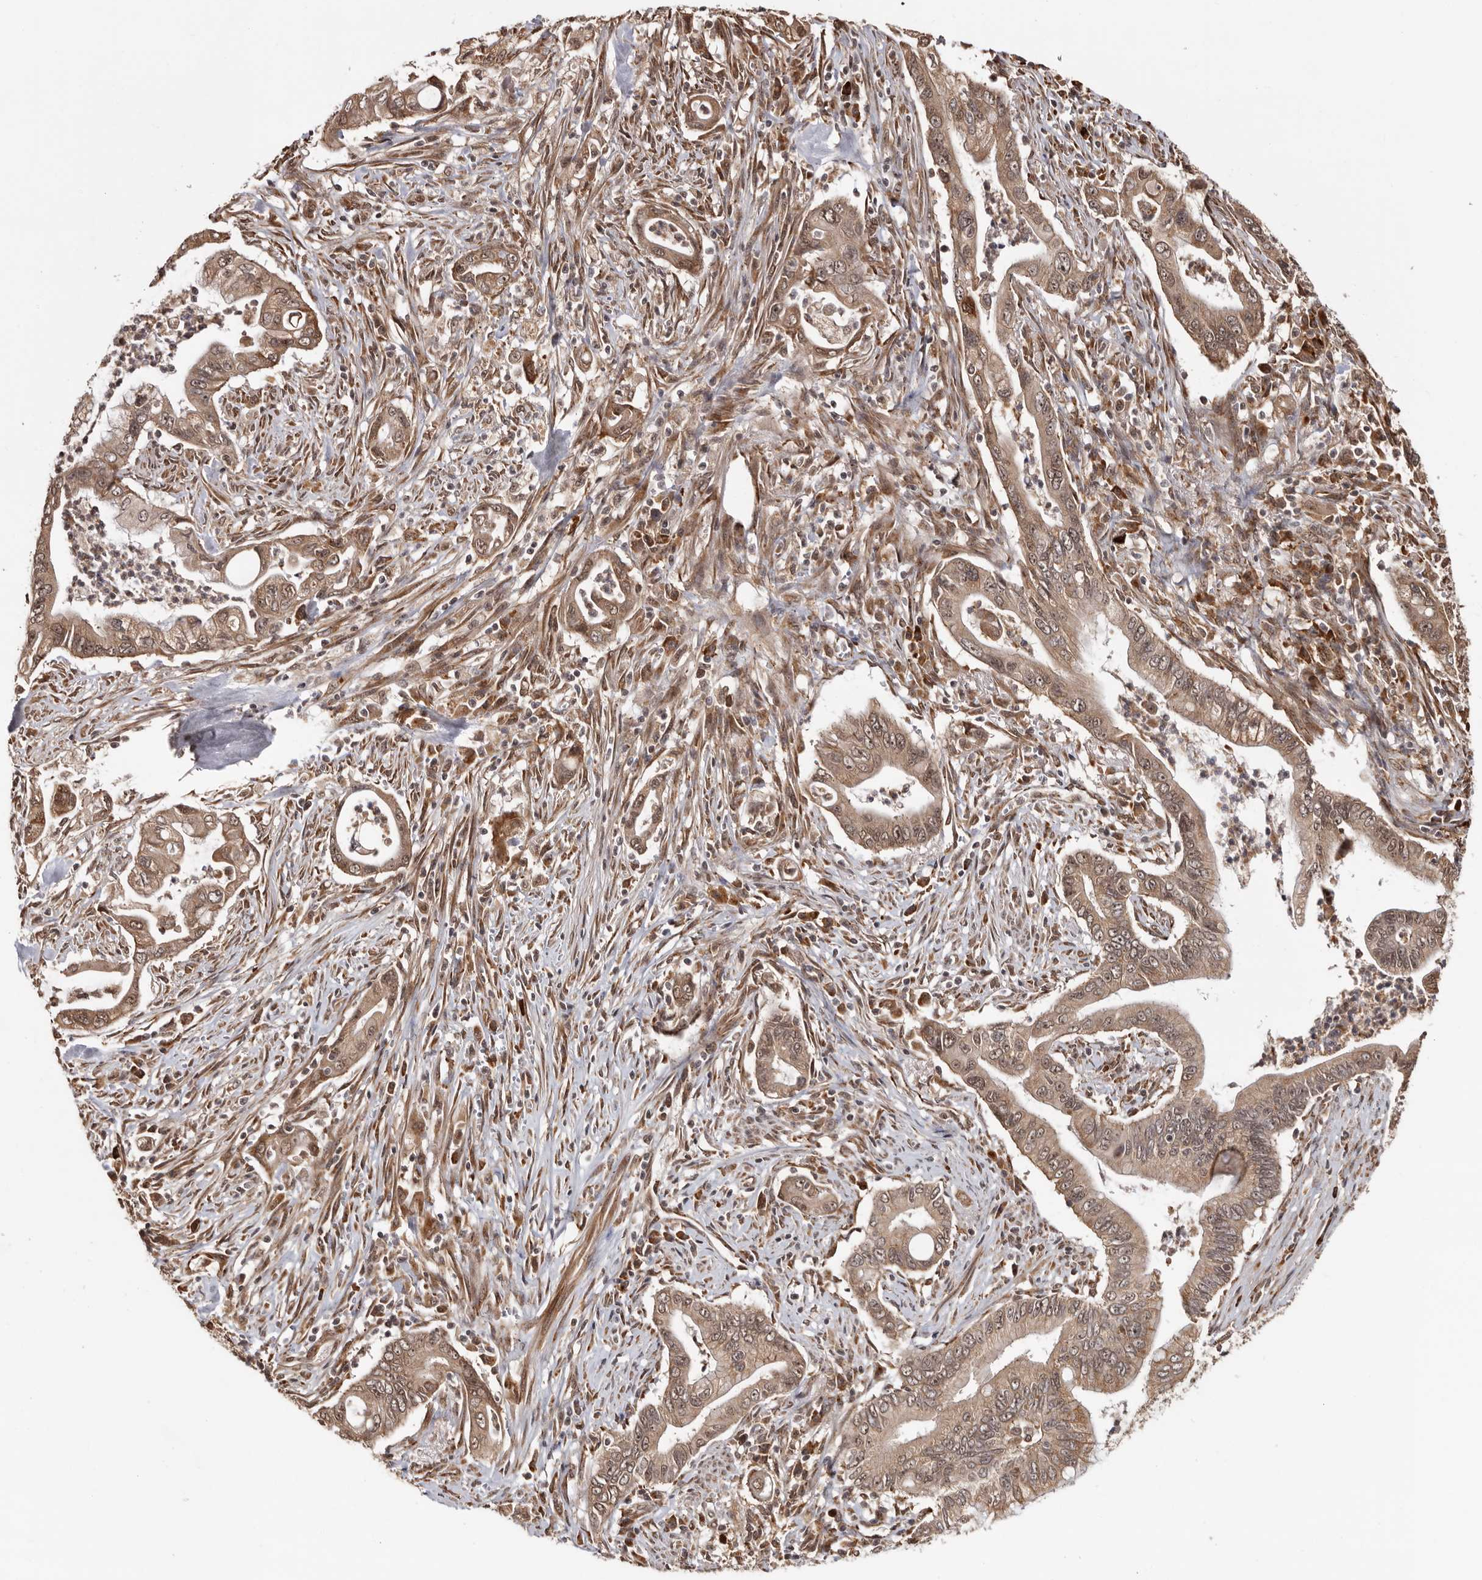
{"staining": {"intensity": "moderate", "quantity": ">75%", "location": "cytoplasmic/membranous,nuclear"}, "tissue": "pancreatic cancer", "cell_type": "Tumor cells", "image_type": "cancer", "snomed": [{"axis": "morphology", "description": "Adenocarcinoma, NOS"}, {"axis": "topography", "description": "Pancreas"}], "caption": "Pancreatic adenocarcinoma stained for a protein (brown) shows moderate cytoplasmic/membranous and nuclear positive expression in approximately >75% of tumor cells.", "gene": "ZNF83", "patient": {"sex": "male", "age": 78}}